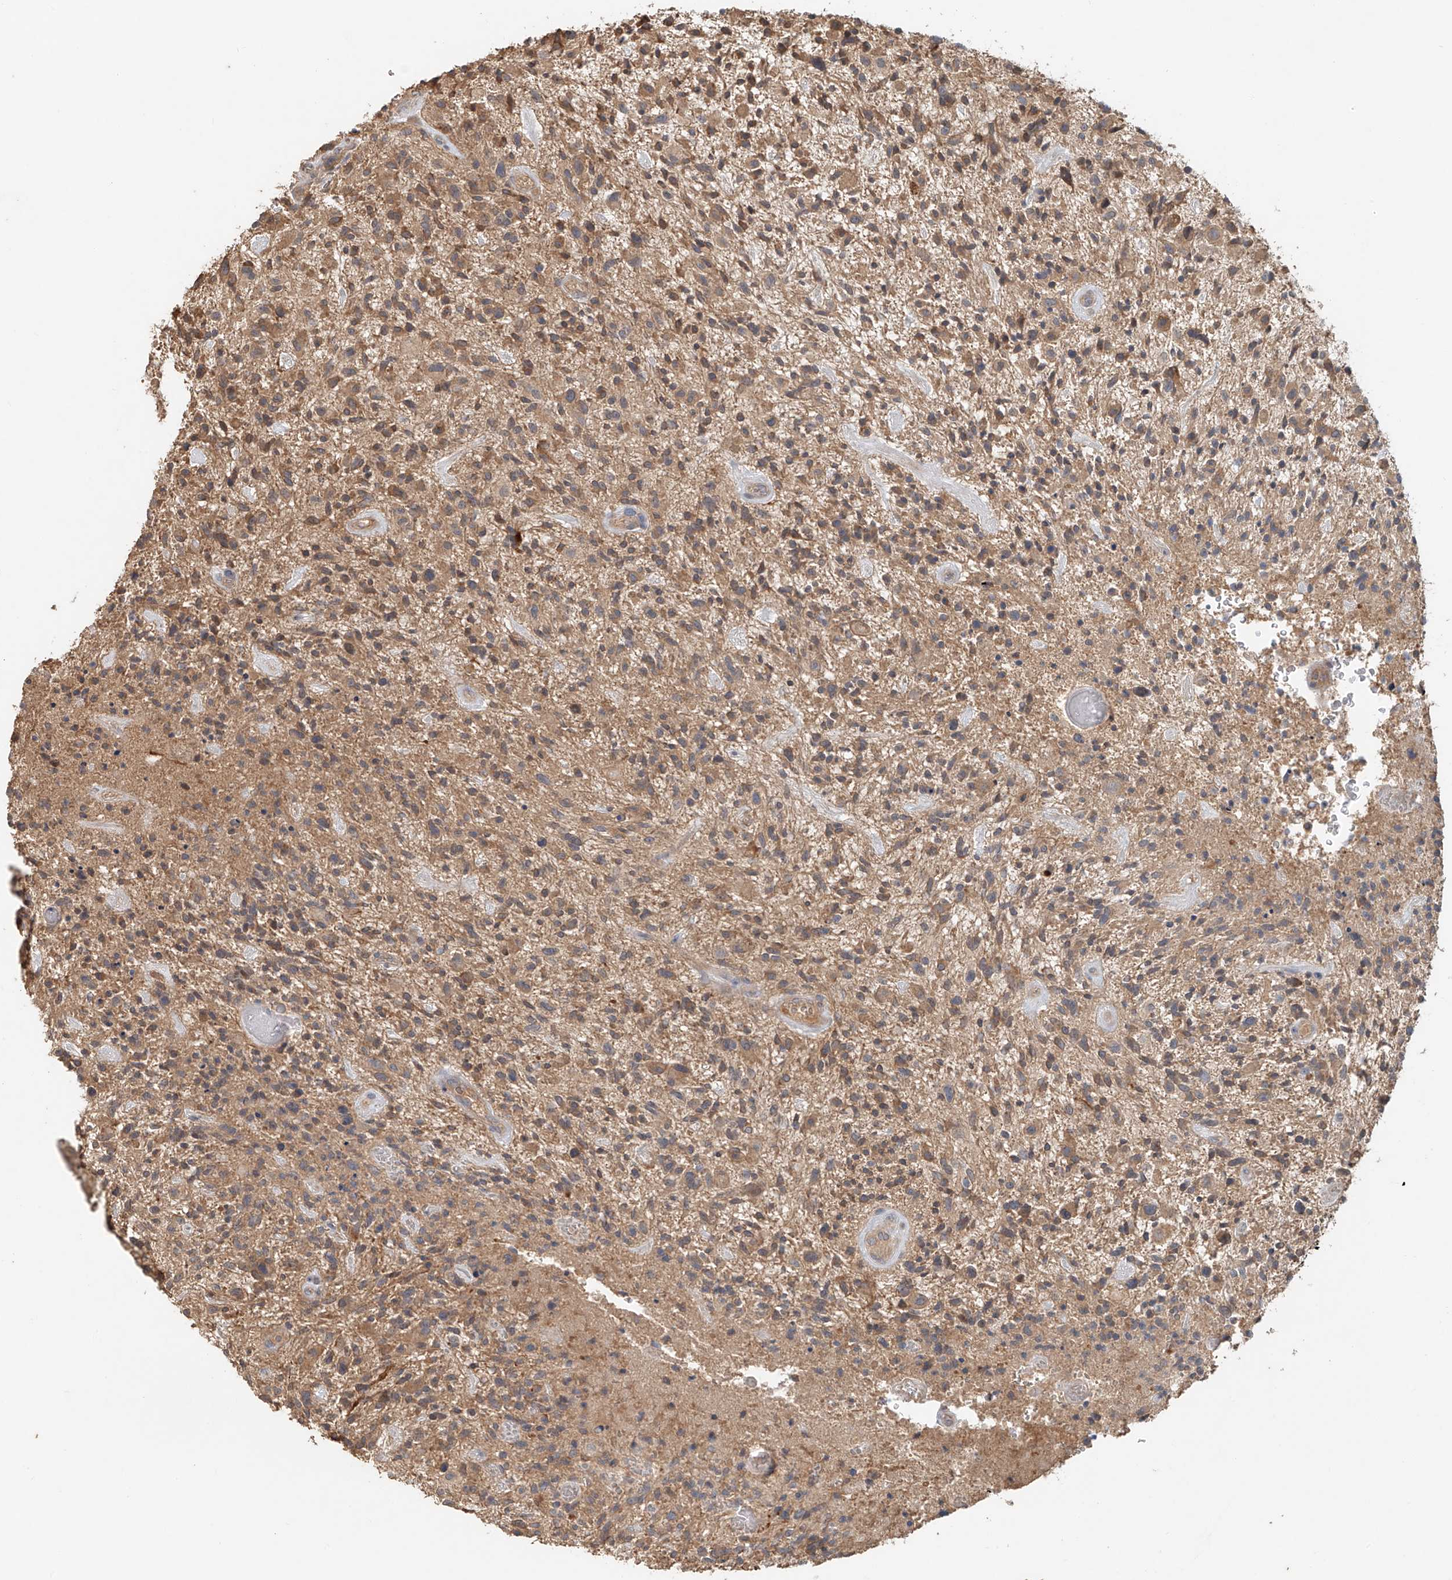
{"staining": {"intensity": "weak", "quantity": ">75%", "location": "cytoplasmic/membranous"}, "tissue": "glioma", "cell_type": "Tumor cells", "image_type": "cancer", "snomed": [{"axis": "morphology", "description": "Glioma, malignant, High grade"}, {"axis": "topography", "description": "Brain"}], "caption": "DAB (3,3'-diaminobenzidine) immunohistochemical staining of malignant glioma (high-grade) shows weak cytoplasmic/membranous protein staining in about >75% of tumor cells.", "gene": "GNB1L", "patient": {"sex": "male", "age": 47}}